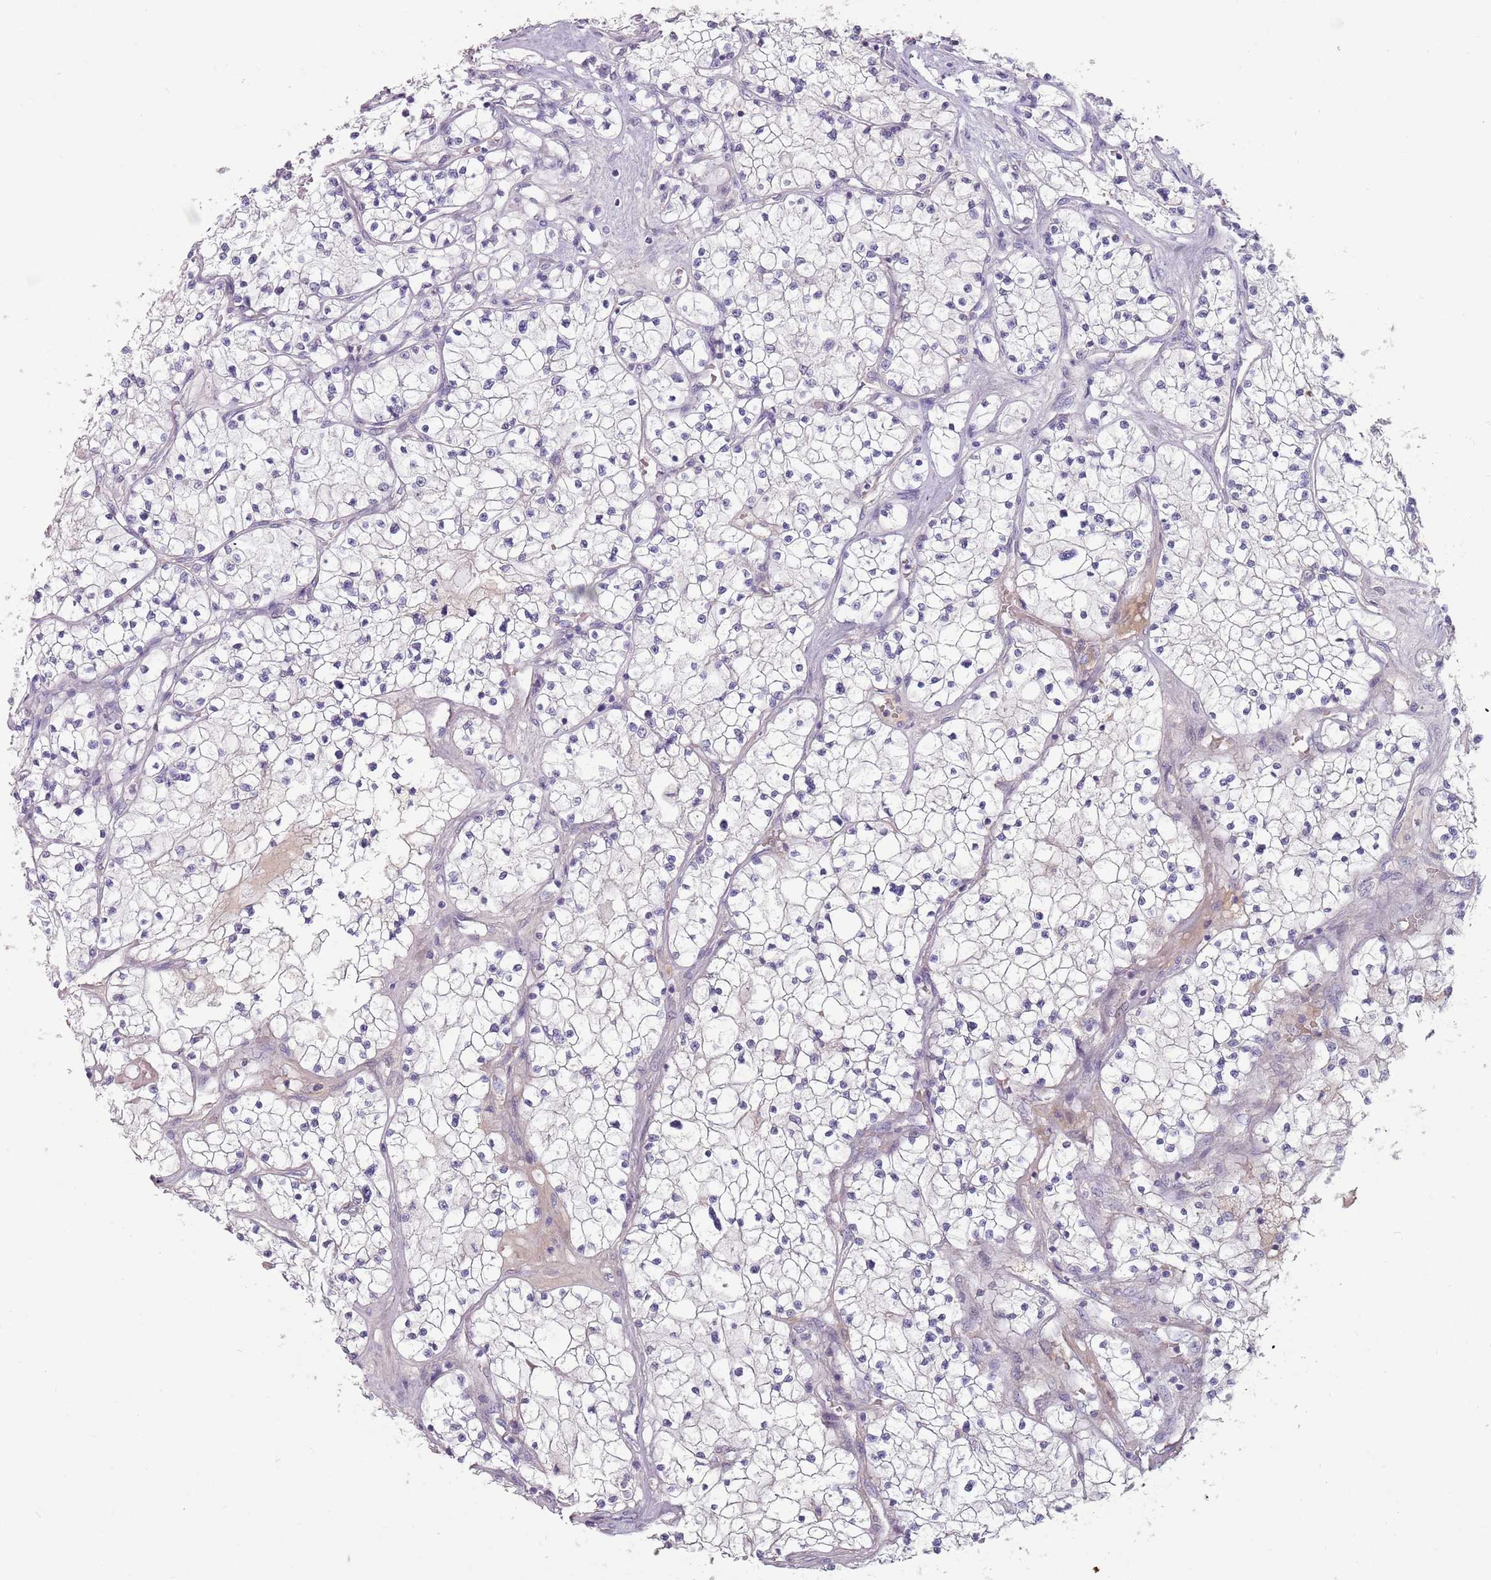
{"staining": {"intensity": "negative", "quantity": "none", "location": "none"}, "tissue": "renal cancer", "cell_type": "Tumor cells", "image_type": "cancer", "snomed": [{"axis": "morphology", "description": "Normal tissue, NOS"}, {"axis": "morphology", "description": "Adenocarcinoma, NOS"}, {"axis": "topography", "description": "Kidney"}], "caption": "This photomicrograph is of adenocarcinoma (renal) stained with immunohistochemistry (IHC) to label a protein in brown with the nuclei are counter-stained blue. There is no staining in tumor cells.", "gene": "STYK1", "patient": {"sex": "male", "age": 68}}